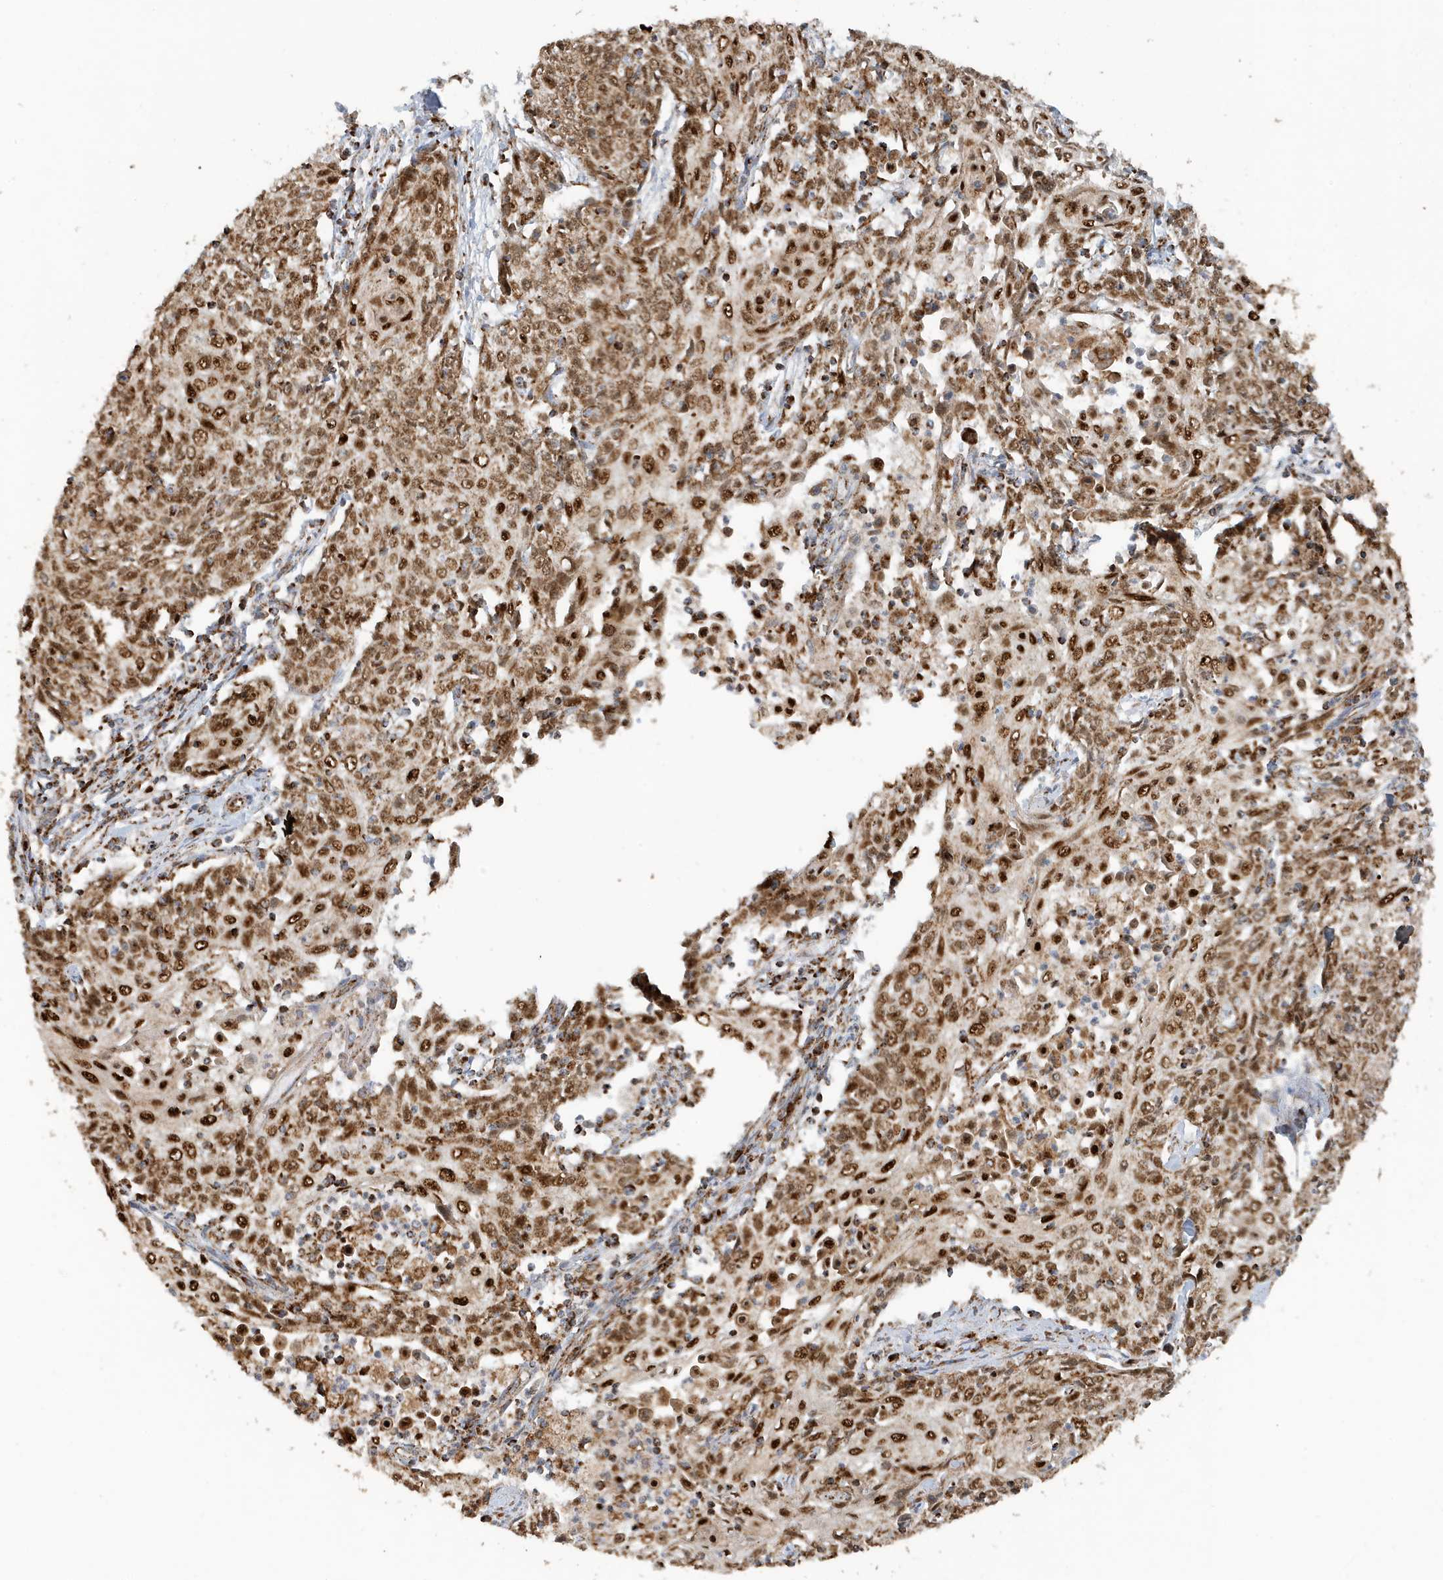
{"staining": {"intensity": "moderate", "quantity": ">75%", "location": "cytoplasmic/membranous"}, "tissue": "cervical cancer", "cell_type": "Tumor cells", "image_type": "cancer", "snomed": [{"axis": "morphology", "description": "Squamous cell carcinoma, NOS"}, {"axis": "topography", "description": "Cervix"}], "caption": "Tumor cells show moderate cytoplasmic/membranous staining in approximately >75% of cells in squamous cell carcinoma (cervical). (DAB = brown stain, brightfield microscopy at high magnification).", "gene": "MAN1A1", "patient": {"sex": "female", "age": 48}}